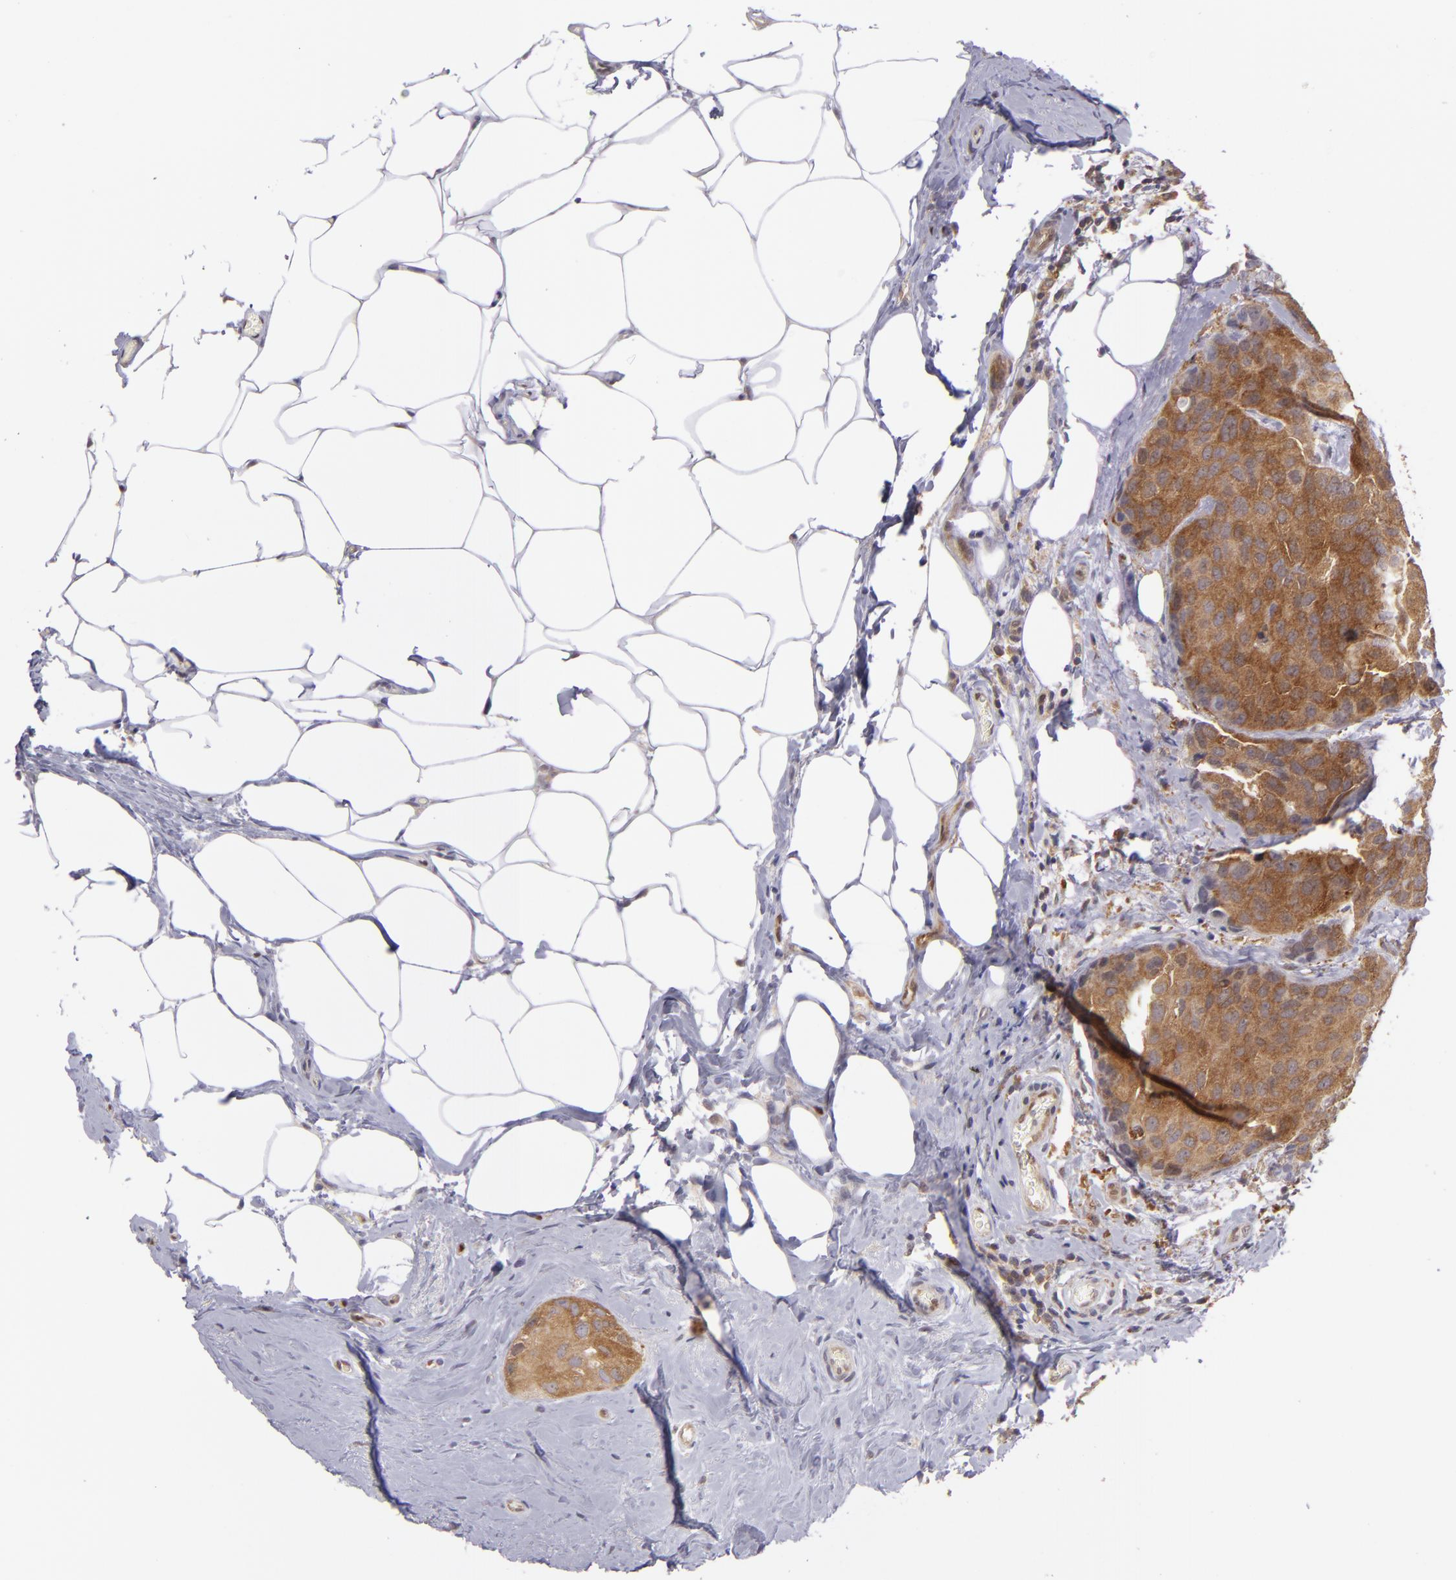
{"staining": {"intensity": "strong", "quantity": ">75%", "location": "cytoplasmic/membranous"}, "tissue": "breast cancer", "cell_type": "Tumor cells", "image_type": "cancer", "snomed": [{"axis": "morphology", "description": "Duct carcinoma"}, {"axis": "topography", "description": "Breast"}], "caption": "Immunohistochemical staining of breast intraductal carcinoma shows high levels of strong cytoplasmic/membranous positivity in approximately >75% of tumor cells.", "gene": "PTPN13", "patient": {"sex": "female", "age": 68}}